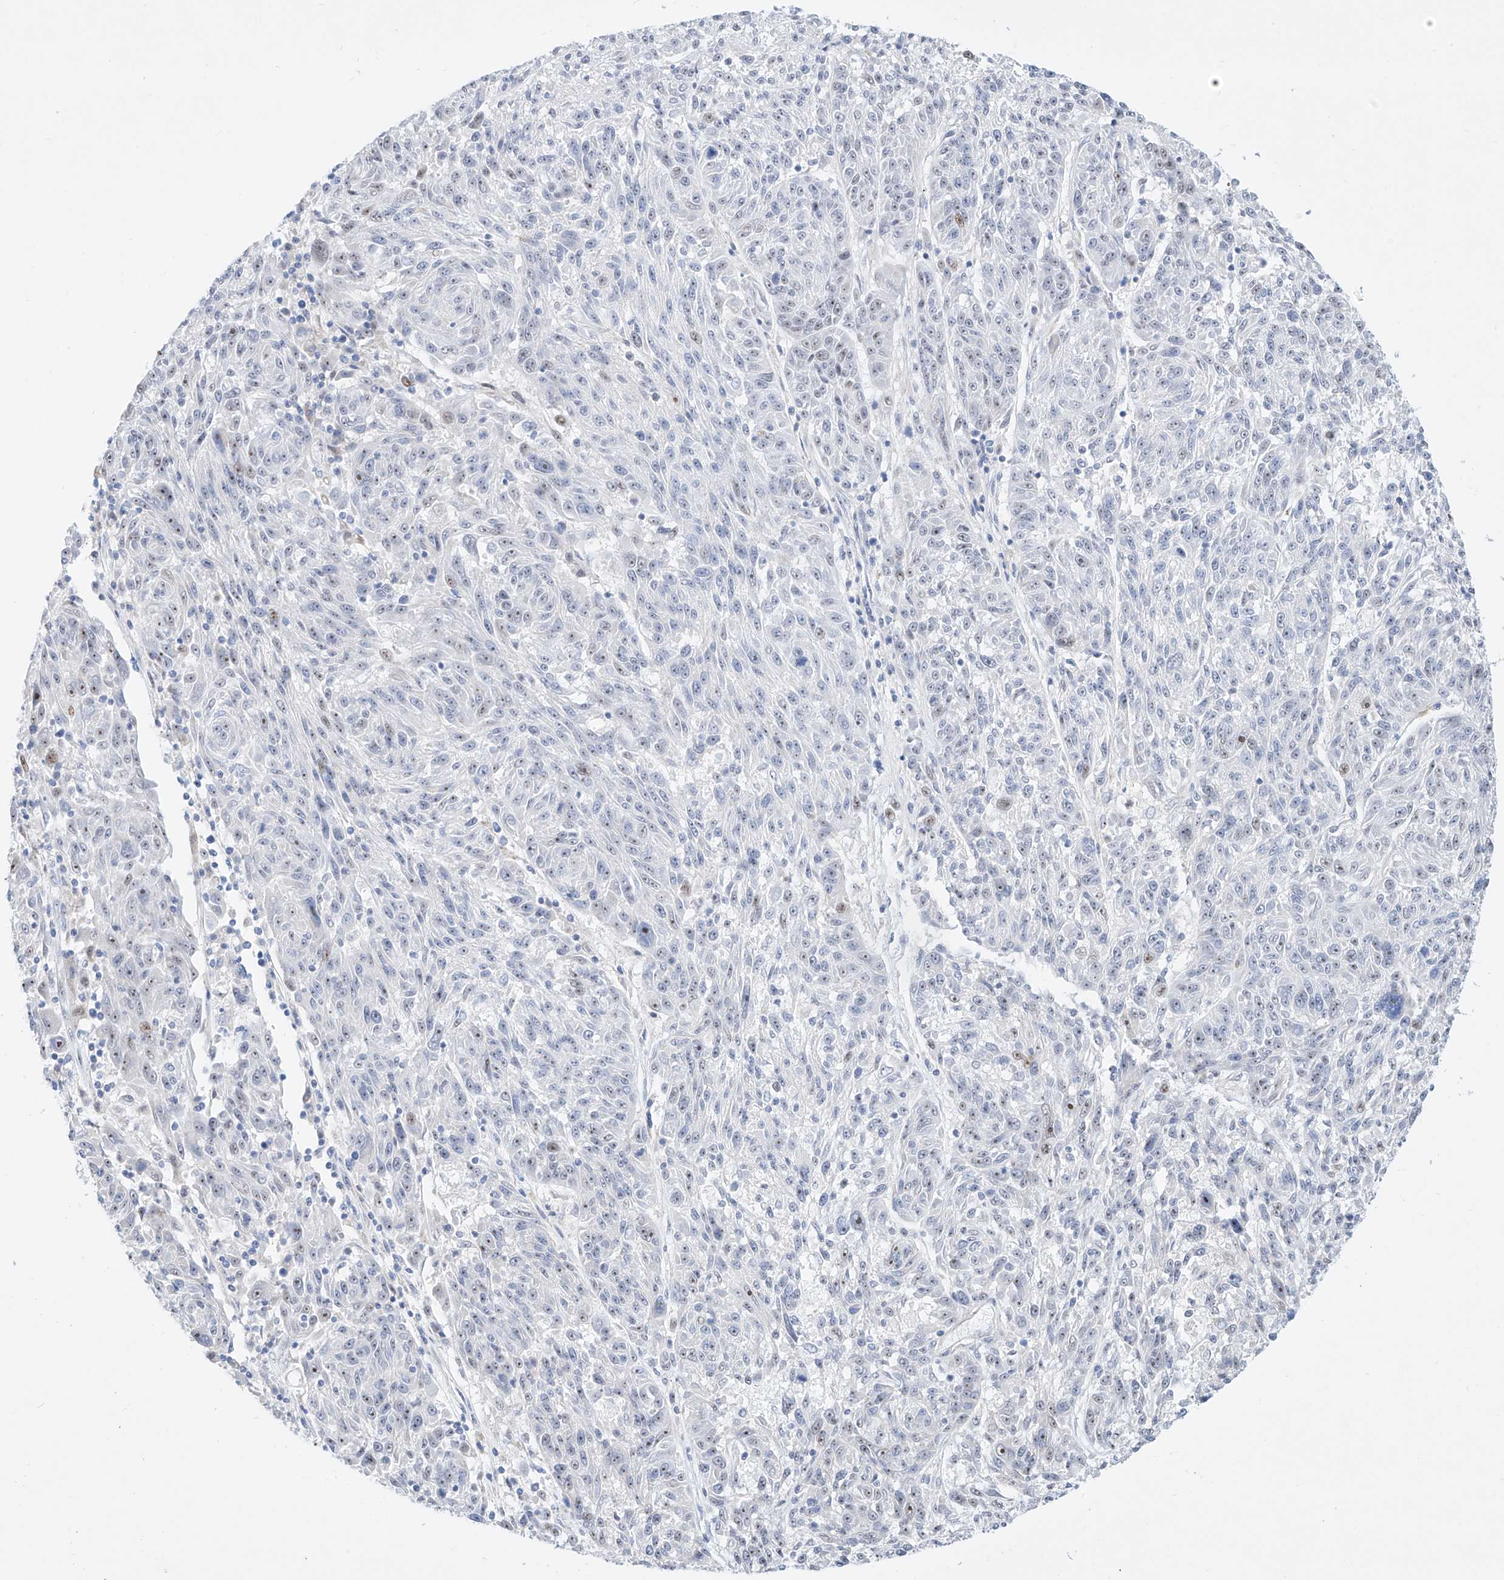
{"staining": {"intensity": "moderate", "quantity": "<25%", "location": "nuclear"}, "tissue": "melanoma", "cell_type": "Tumor cells", "image_type": "cancer", "snomed": [{"axis": "morphology", "description": "Malignant melanoma, NOS"}, {"axis": "topography", "description": "Skin"}], "caption": "IHC (DAB (3,3'-diaminobenzidine)) staining of human malignant melanoma displays moderate nuclear protein positivity in approximately <25% of tumor cells. (Stains: DAB (3,3'-diaminobenzidine) in brown, nuclei in blue, Microscopy: brightfield microscopy at high magnification).", "gene": "SNU13", "patient": {"sex": "male", "age": 53}}